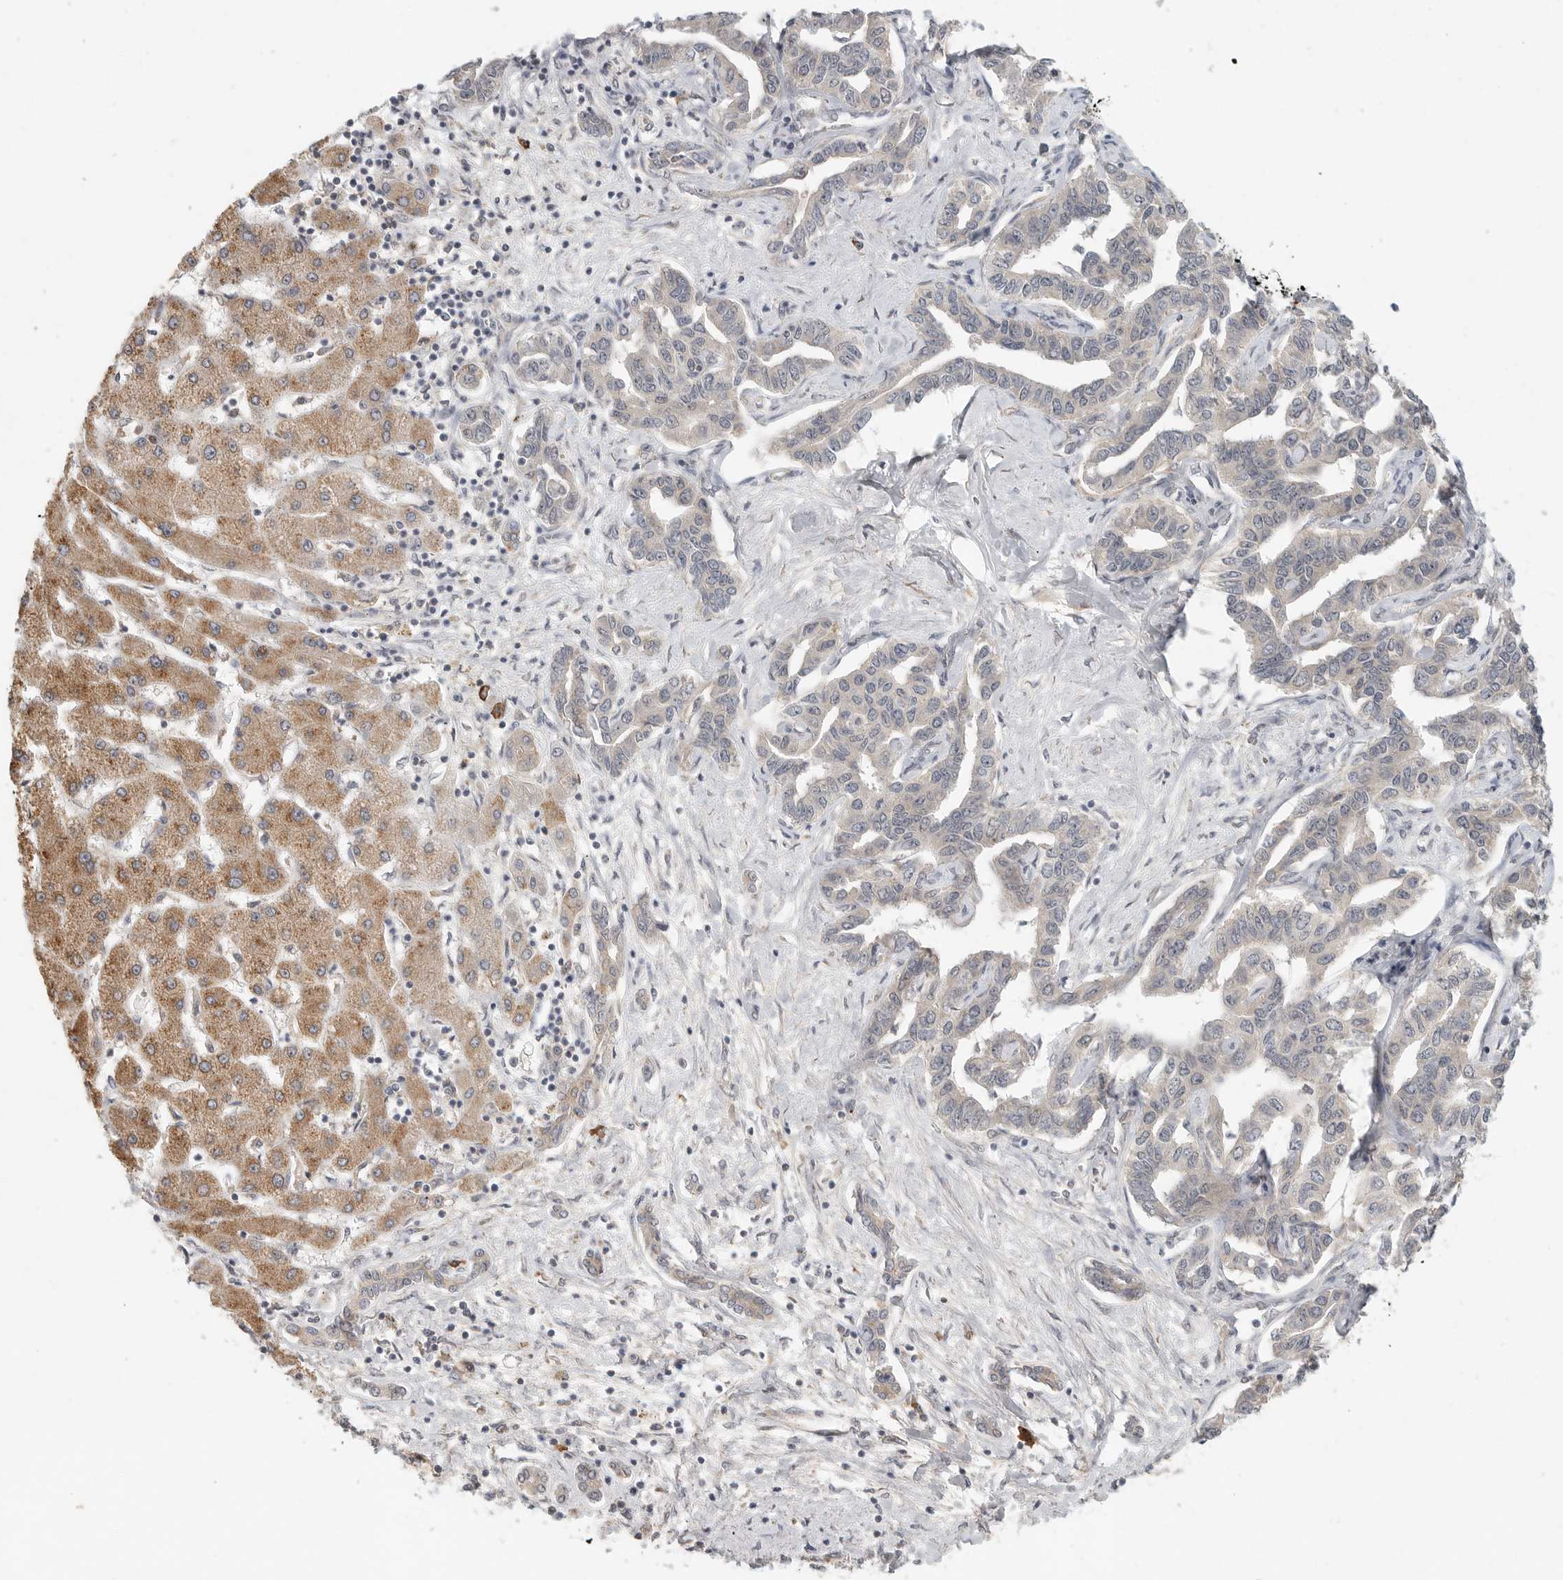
{"staining": {"intensity": "negative", "quantity": "none", "location": "none"}, "tissue": "liver cancer", "cell_type": "Tumor cells", "image_type": "cancer", "snomed": [{"axis": "morphology", "description": "Cholangiocarcinoma"}, {"axis": "topography", "description": "Liver"}], "caption": "The IHC photomicrograph has no significant positivity in tumor cells of liver cancer tissue.", "gene": "SLC25A36", "patient": {"sex": "male", "age": 59}}